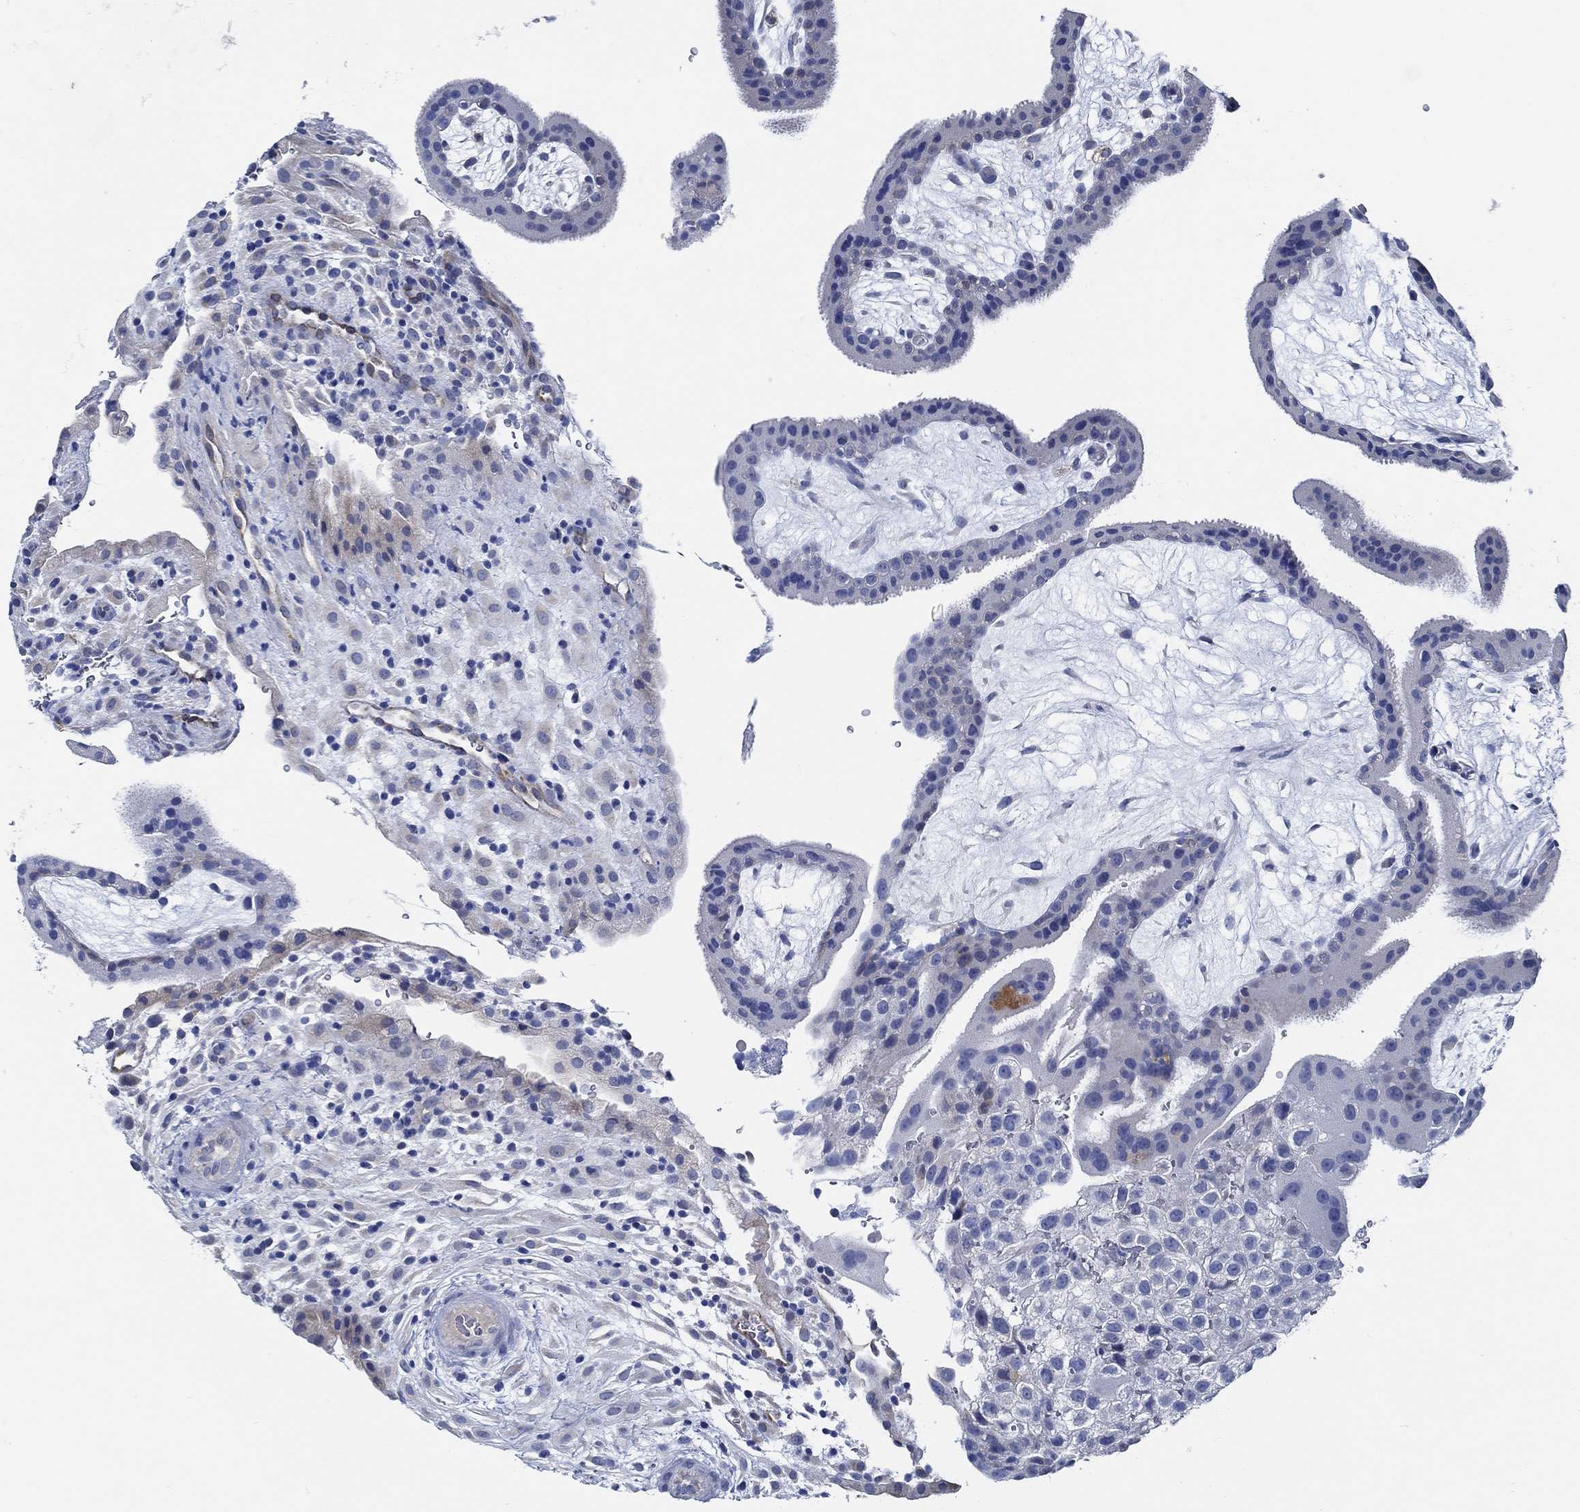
{"staining": {"intensity": "negative", "quantity": "none", "location": "none"}, "tissue": "placenta", "cell_type": "Decidual cells", "image_type": "normal", "snomed": [{"axis": "morphology", "description": "Normal tissue, NOS"}, {"axis": "topography", "description": "Placenta"}], "caption": "IHC image of normal placenta: placenta stained with DAB (3,3'-diaminobenzidine) displays no significant protein staining in decidual cells.", "gene": "HECW2", "patient": {"sex": "female", "age": 19}}